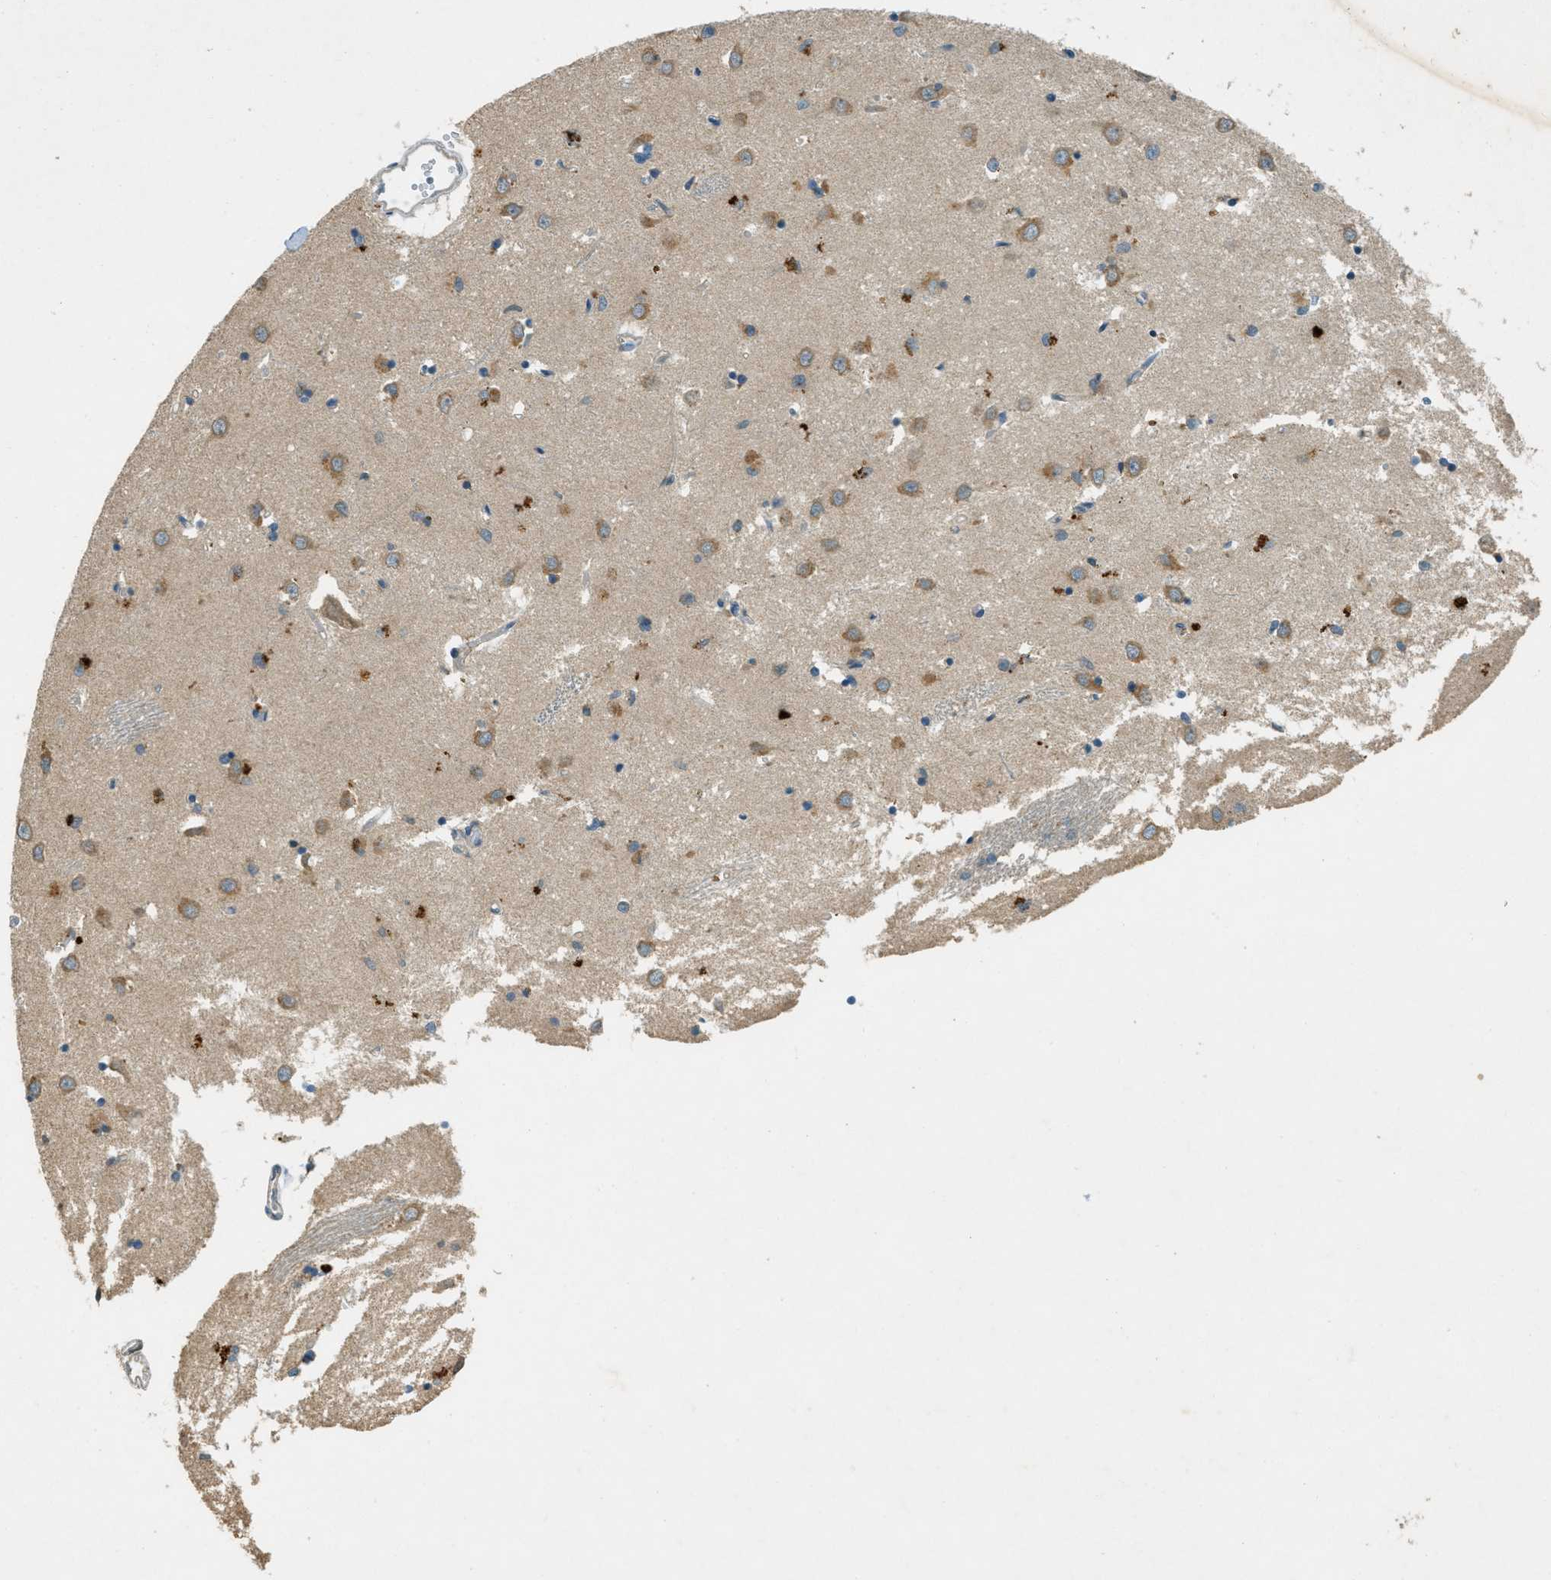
{"staining": {"intensity": "moderate", "quantity": "<25%", "location": "cytoplasmic/membranous"}, "tissue": "caudate", "cell_type": "Glial cells", "image_type": "normal", "snomed": [{"axis": "morphology", "description": "Normal tissue, NOS"}, {"axis": "topography", "description": "Lateral ventricle wall"}], "caption": "DAB (3,3'-diaminobenzidine) immunohistochemical staining of unremarkable human caudate reveals moderate cytoplasmic/membranous protein staining in about <25% of glial cells.", "gene": "NUDT4B", "patient": {"sex": "female", "age": 19}}